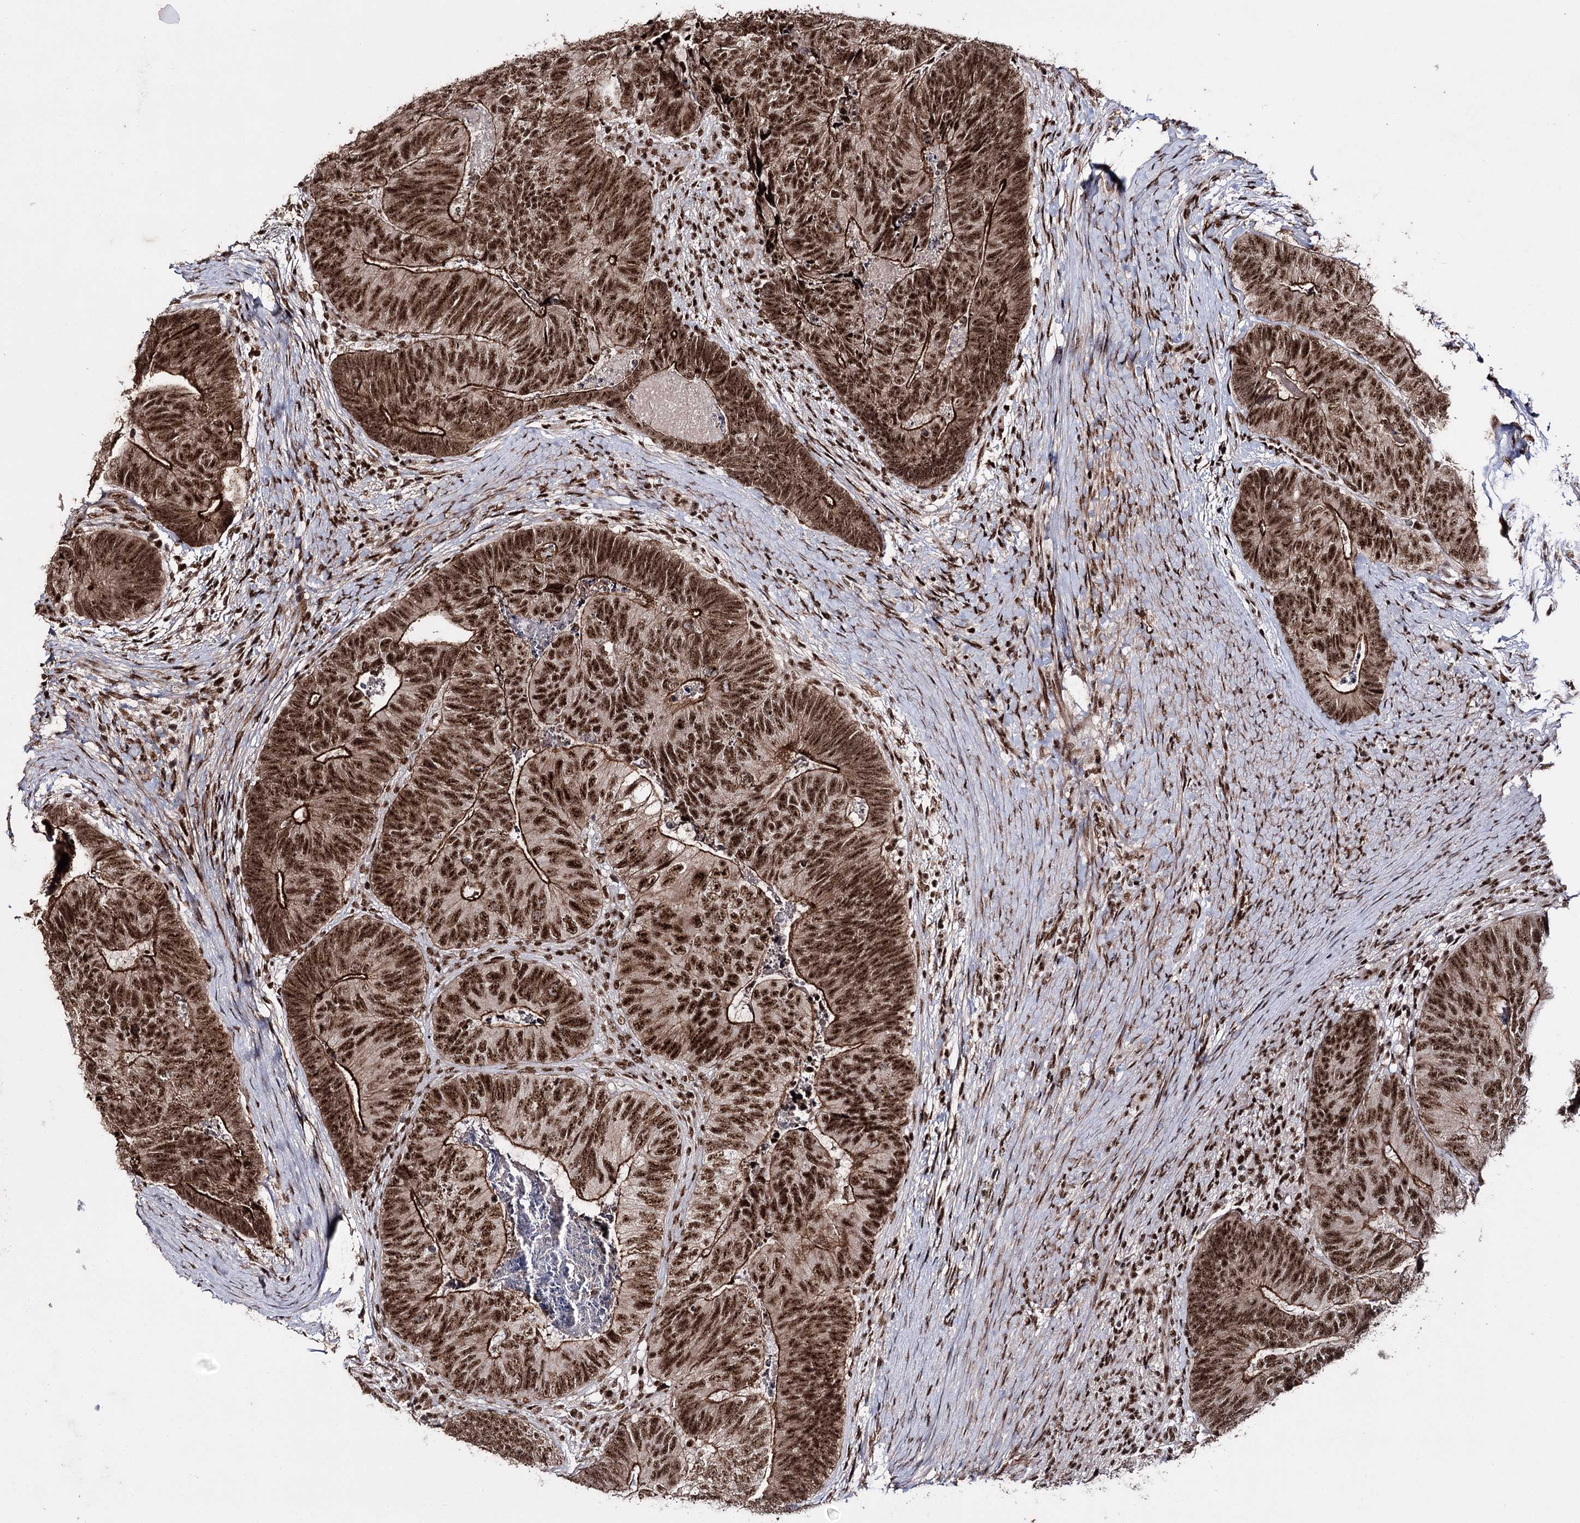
{"staining": {"intensity": "strong", "quantity": ">75%", "location": "cytoplasmic/membranous,nuclear"}, "tissue": "colorectal cancer", "cell_type": "Tumor cells", "image_type": "cancer", "snomed": [{"axis": "morphology", "description": "Adenocarcinoma, NOS"}, {"axis": "topography", "description": "Colon"}], "caption": "Colorectal cancer tissue shows strong cytoplasmic/membranous and nuclear expression in approximately >75% of tumor cells", "gene": "PRPF40A", "patient": {"sex": "female", "age": 67}}